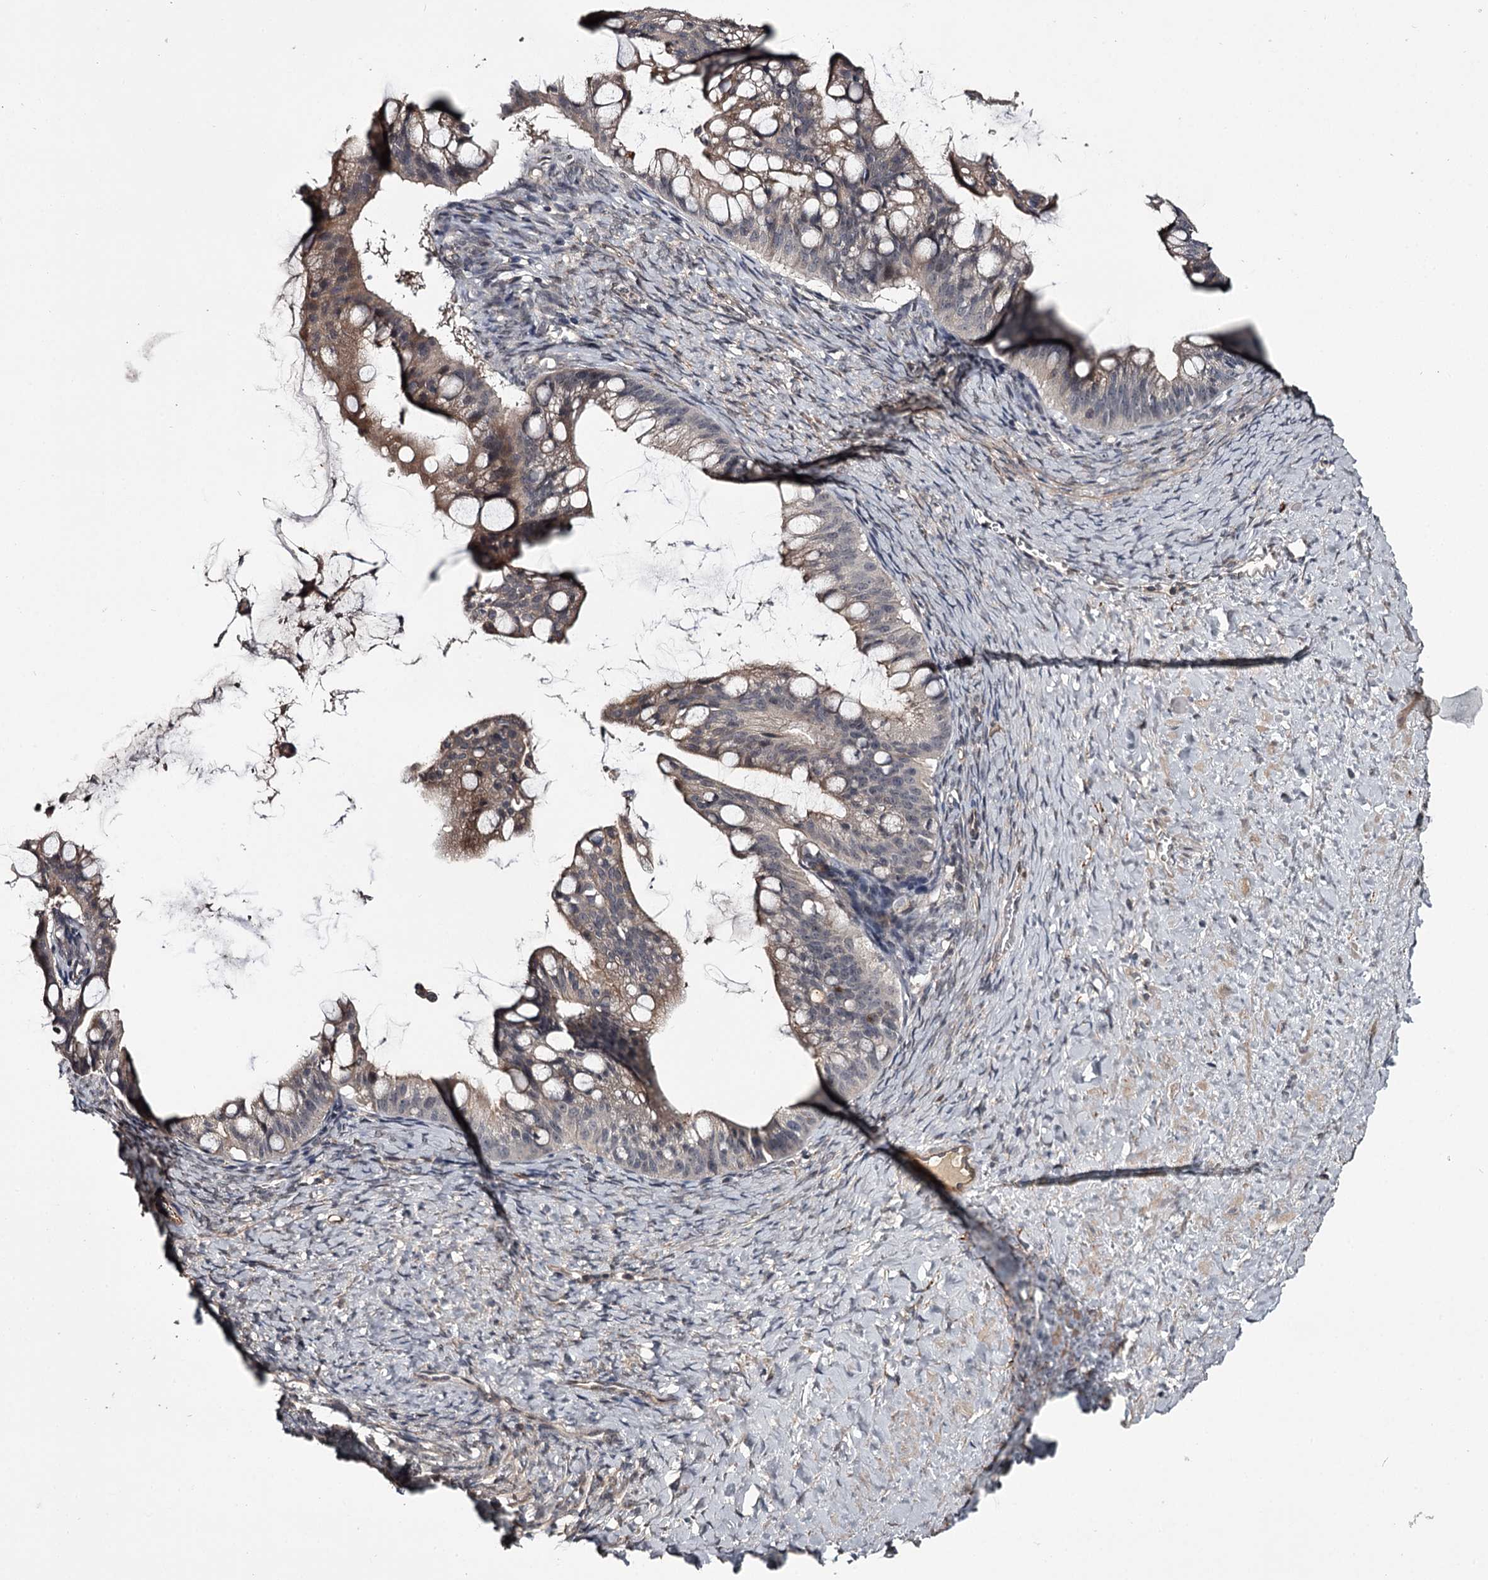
{"staining": {"intensity": "moderate", "quantity": "<25%", "location": "cytoplasmic/membranous"}, "tissue": "ovarian cancer", "cell_type": "Tumor cells", "image_type": "cancer", "snomed": [{"axis": "morphology", "description": "Cystadenocarcinoma, mucinous, NOS"}, {"axis": "topography", "description": "Ovary"}], "caption": "Ovarian cancer was stained to show a protein in brown. There is low levels of moderate cytoplasmic/membranous expression in approximately <25% of tumor cells.", "gene": "CWF19L2", "patient": {"sex": "female", "age": 73}}